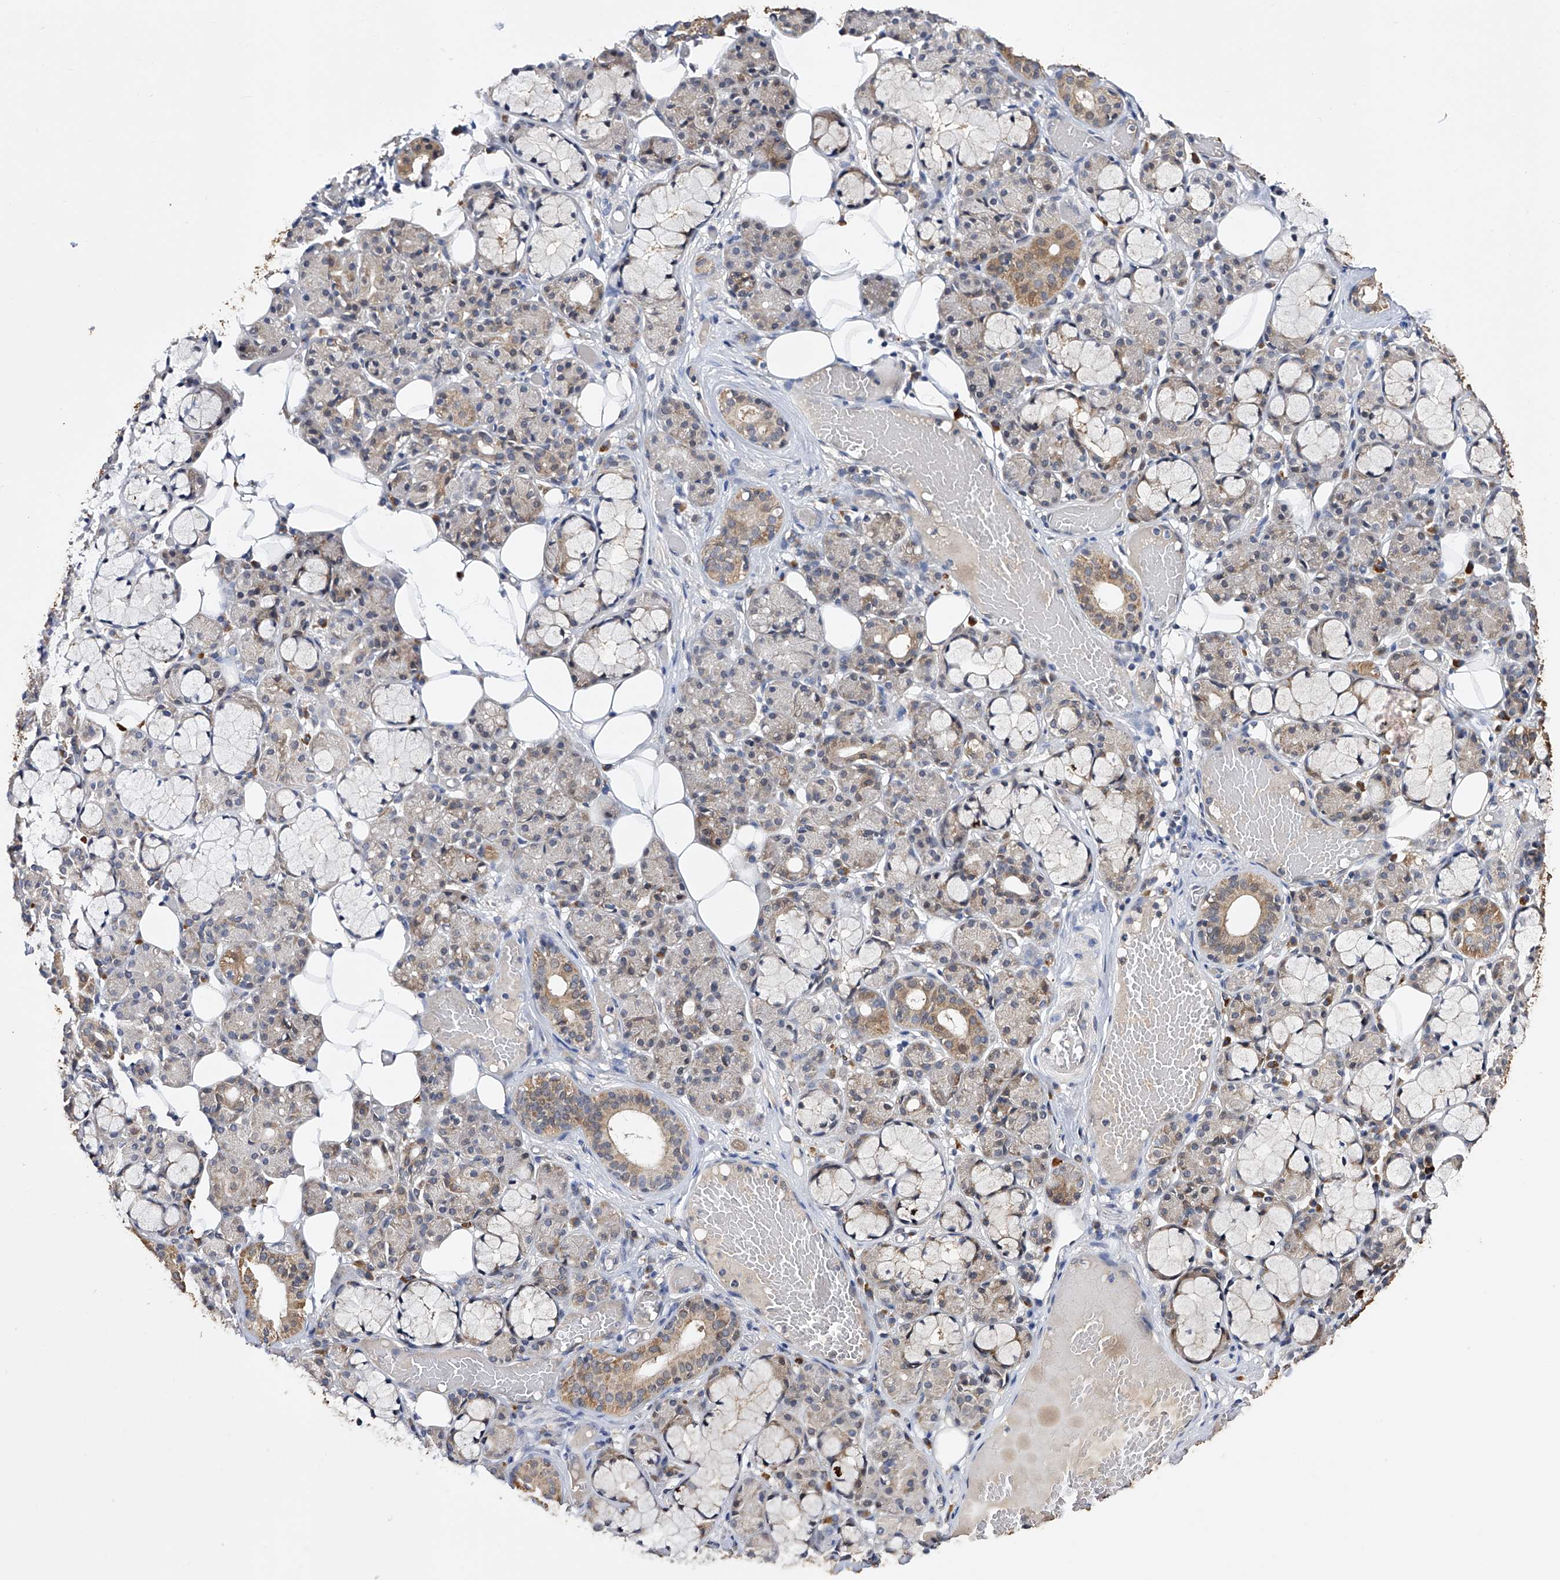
{"staining": {"intensity": "moderate", "quantity": "<25%", "location": "cytoplasmic/membranous"}, "tissue": "salivary gland", "cell_type": "Glandular cells", "image_type": "normal", "snomed": [{"axis": "morphology", "description": "Normal tissue, NOS"}, {"axis": "topography", "description": "Salivary gland"}], "caption": "A micrograph showing moderate cytoplasmic/membranous positivity in approximately <25% of glandular cells in normal salivary gland, as visualized by brown immunohistochemical staining.", "gene": "USP45", "patient": {"sex": "male", "age": 63}}